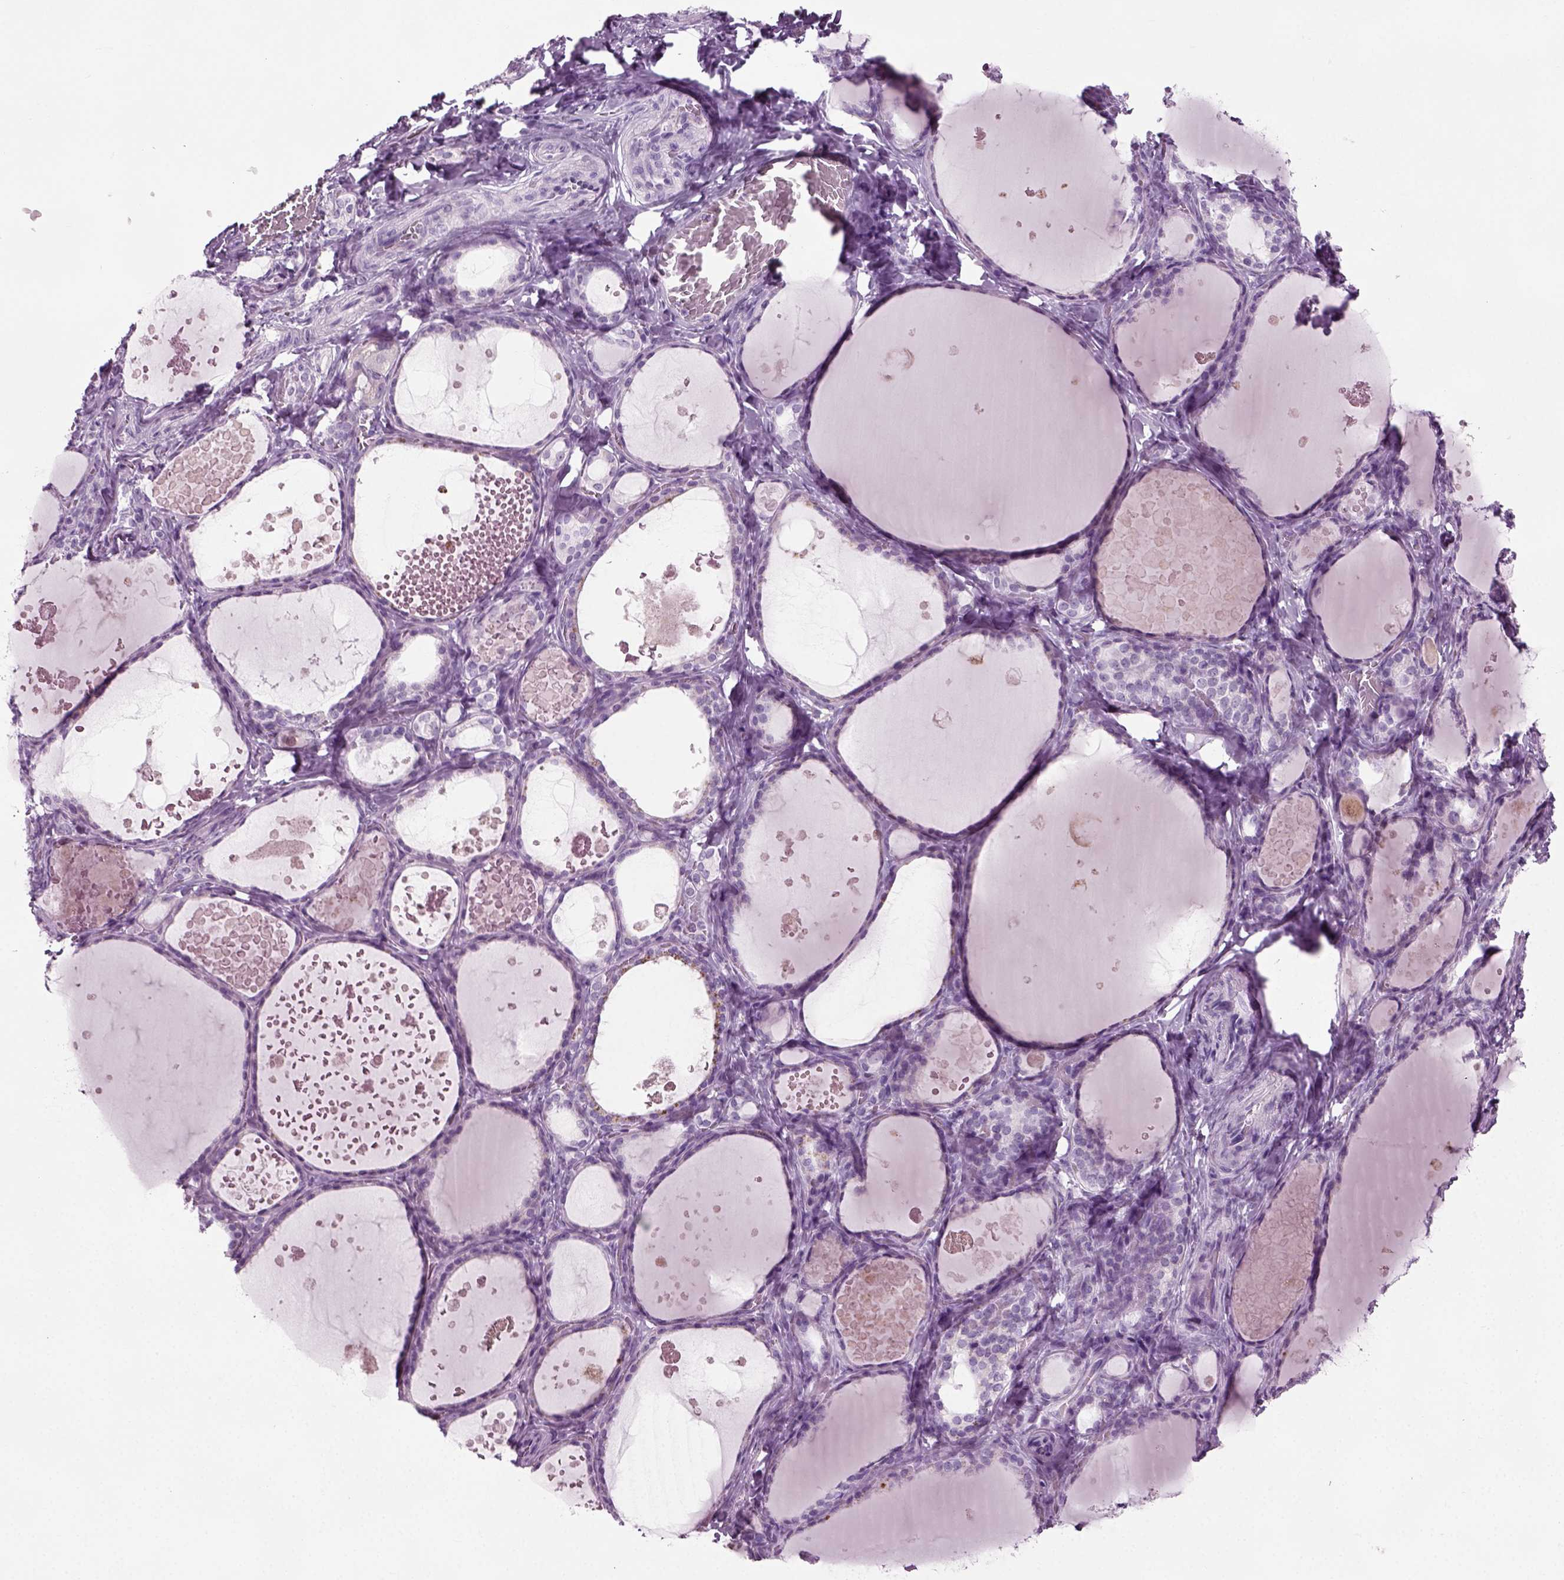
{"staining": {"intensity": "negative", "quantity": "none", "location": "none"}, "tissue": "thyroid gland", "cell_type": "Glandular cells", "image_type": "normal", "snomed": [{"axis": "morphology", "description": "Normal tissue, NOS"}, {"axis": "topography", "description": "Thyroid gland"}], "caption": "The immunohistochemistry (IHC) micrograph has no significant expression in glandular cells of thyroid gland. Nuclei are stained in blue.", "gene": "PRLH", "patient": {"sex": "female", "age": 56}}